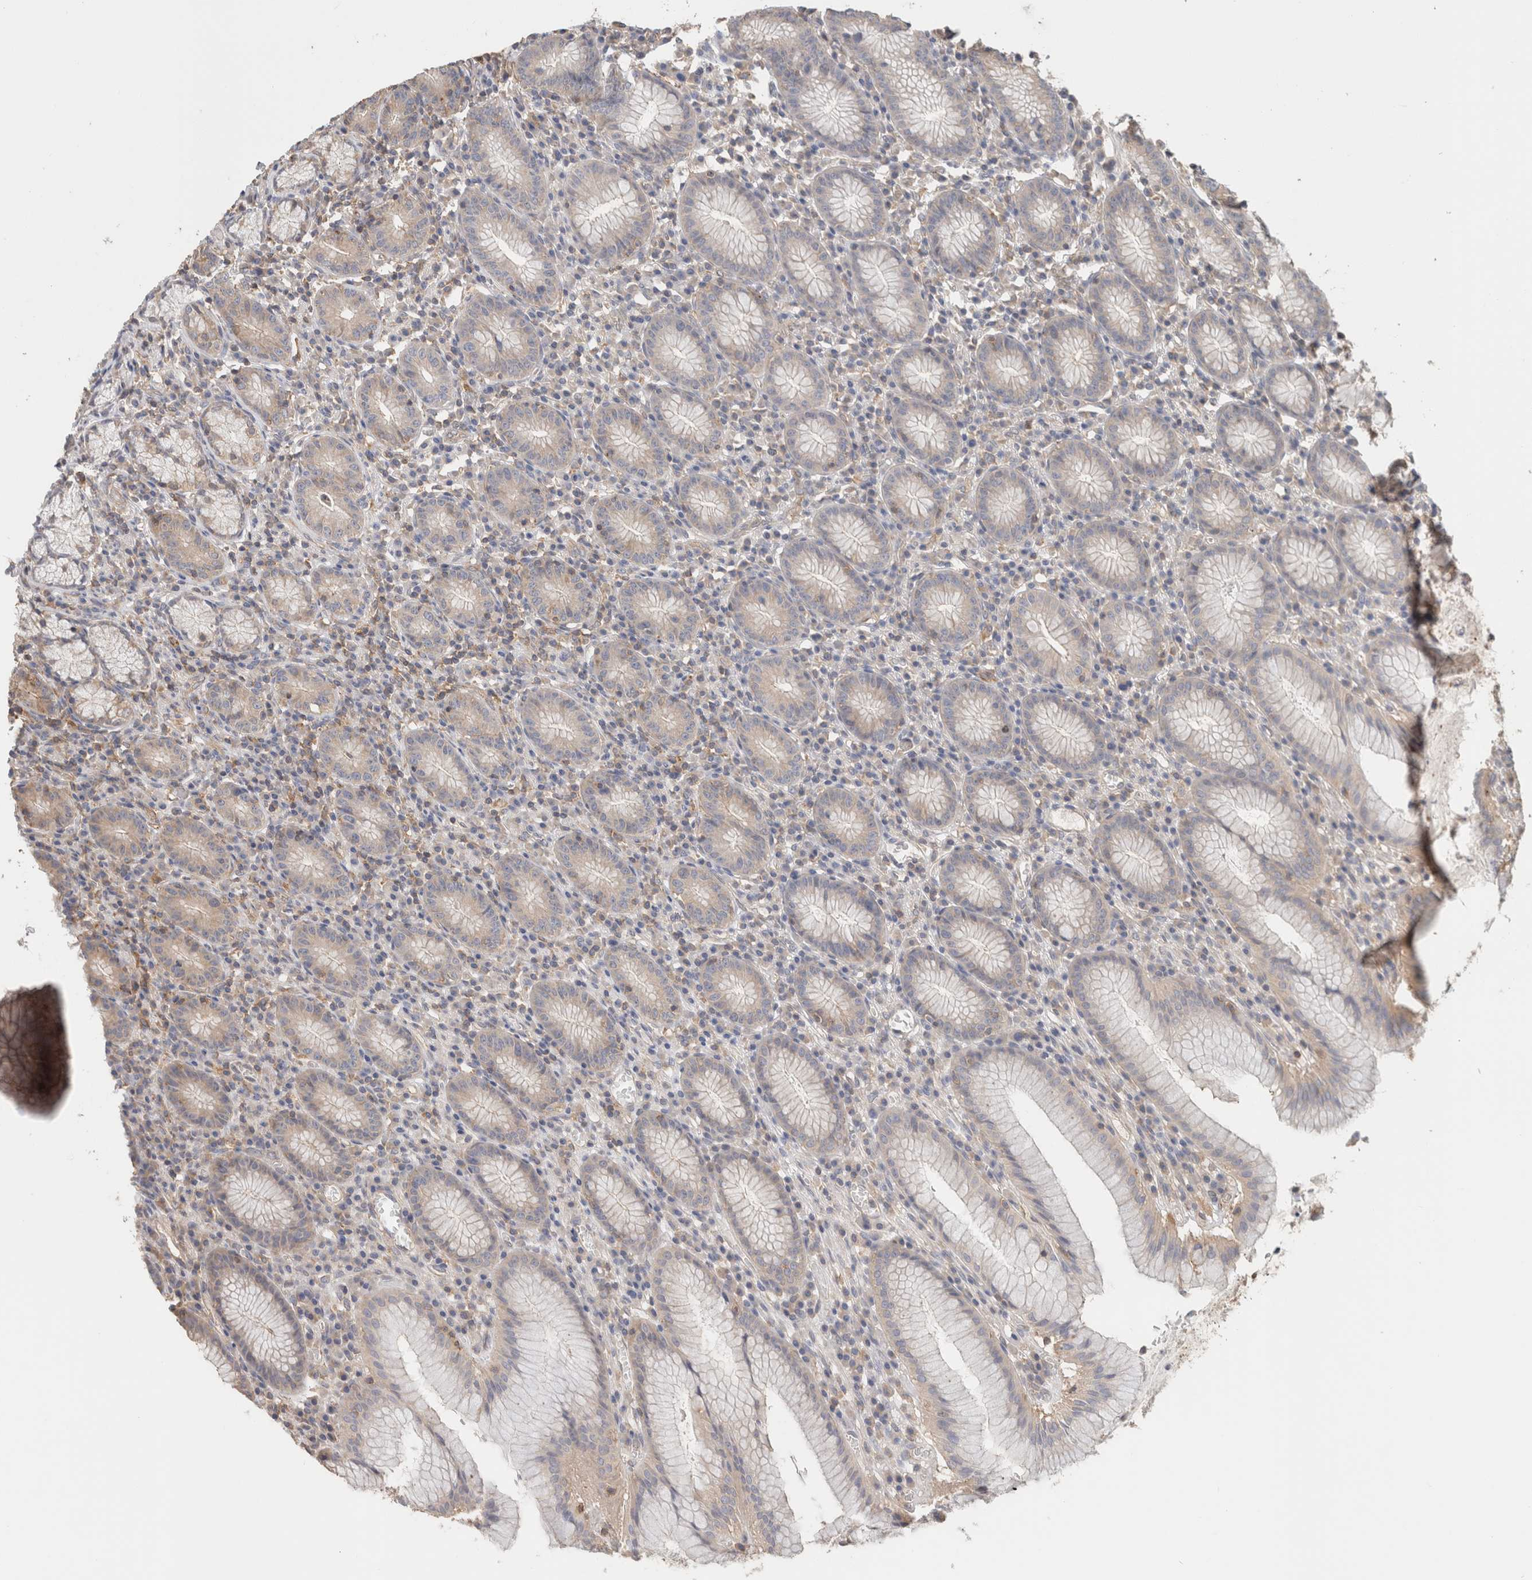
{"staining": {"intensity": "weak", "quantity": "25%-75%", "location": "cytoplasmic/membranous"}, "tissue": "stomach", "cell_type": "Glandular cells", "image_type": "normal", "snomed": [{"axis": "morphology", "description": "Normal tissue, NOS"}, {"axis": "topography", "description": "Stomach"}], "caption": "Immunohistochemical staining of normal stomach exhibits weak cytoplasmic/membranous protein staining in about 25%-75% of glandular cells.", "gene": "CFAP418", "patient": {"sex": "male", "age": 55}}